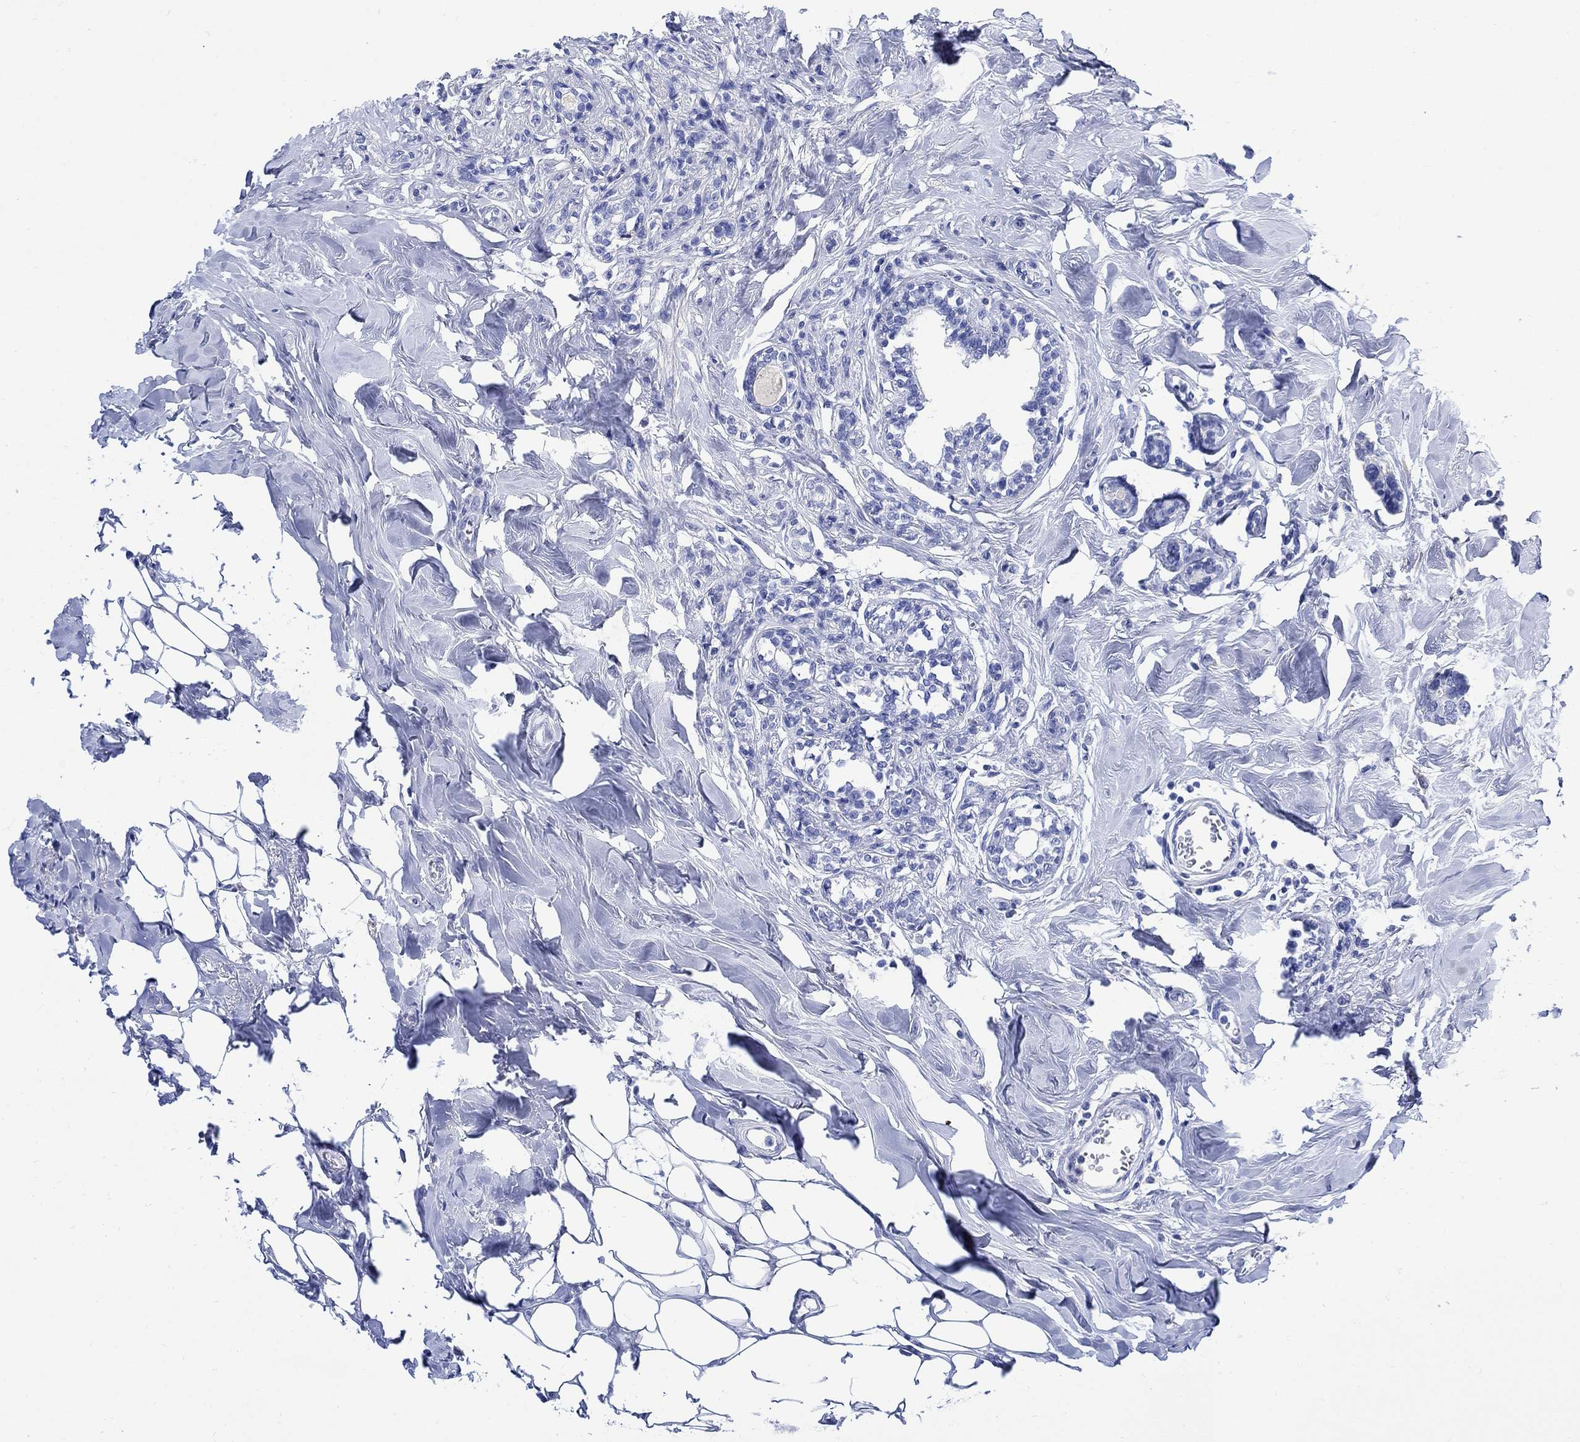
{"staining": {"intensity": "negative", "quantity": "none", "location": "none"}, "tissue": "breast cancer", "cell_type": "Tumor cells", "image_type": "cancer", "snomed": [{"axis": "morphology", "description": "Duct carcinoma"}, {"axis": "topography", "description": "Breast"}], "caption": "Immunohistochemistry photomicrograph of neoplastic tissue: human breast cancer (infiltrating ductal carcinoma) stained with DAB (3,3'-diaminobenzidine) reveals no significant protein expression in tumor cells.", "gene": "MYL1", "patient": {"sex": "female", "age": 83}}